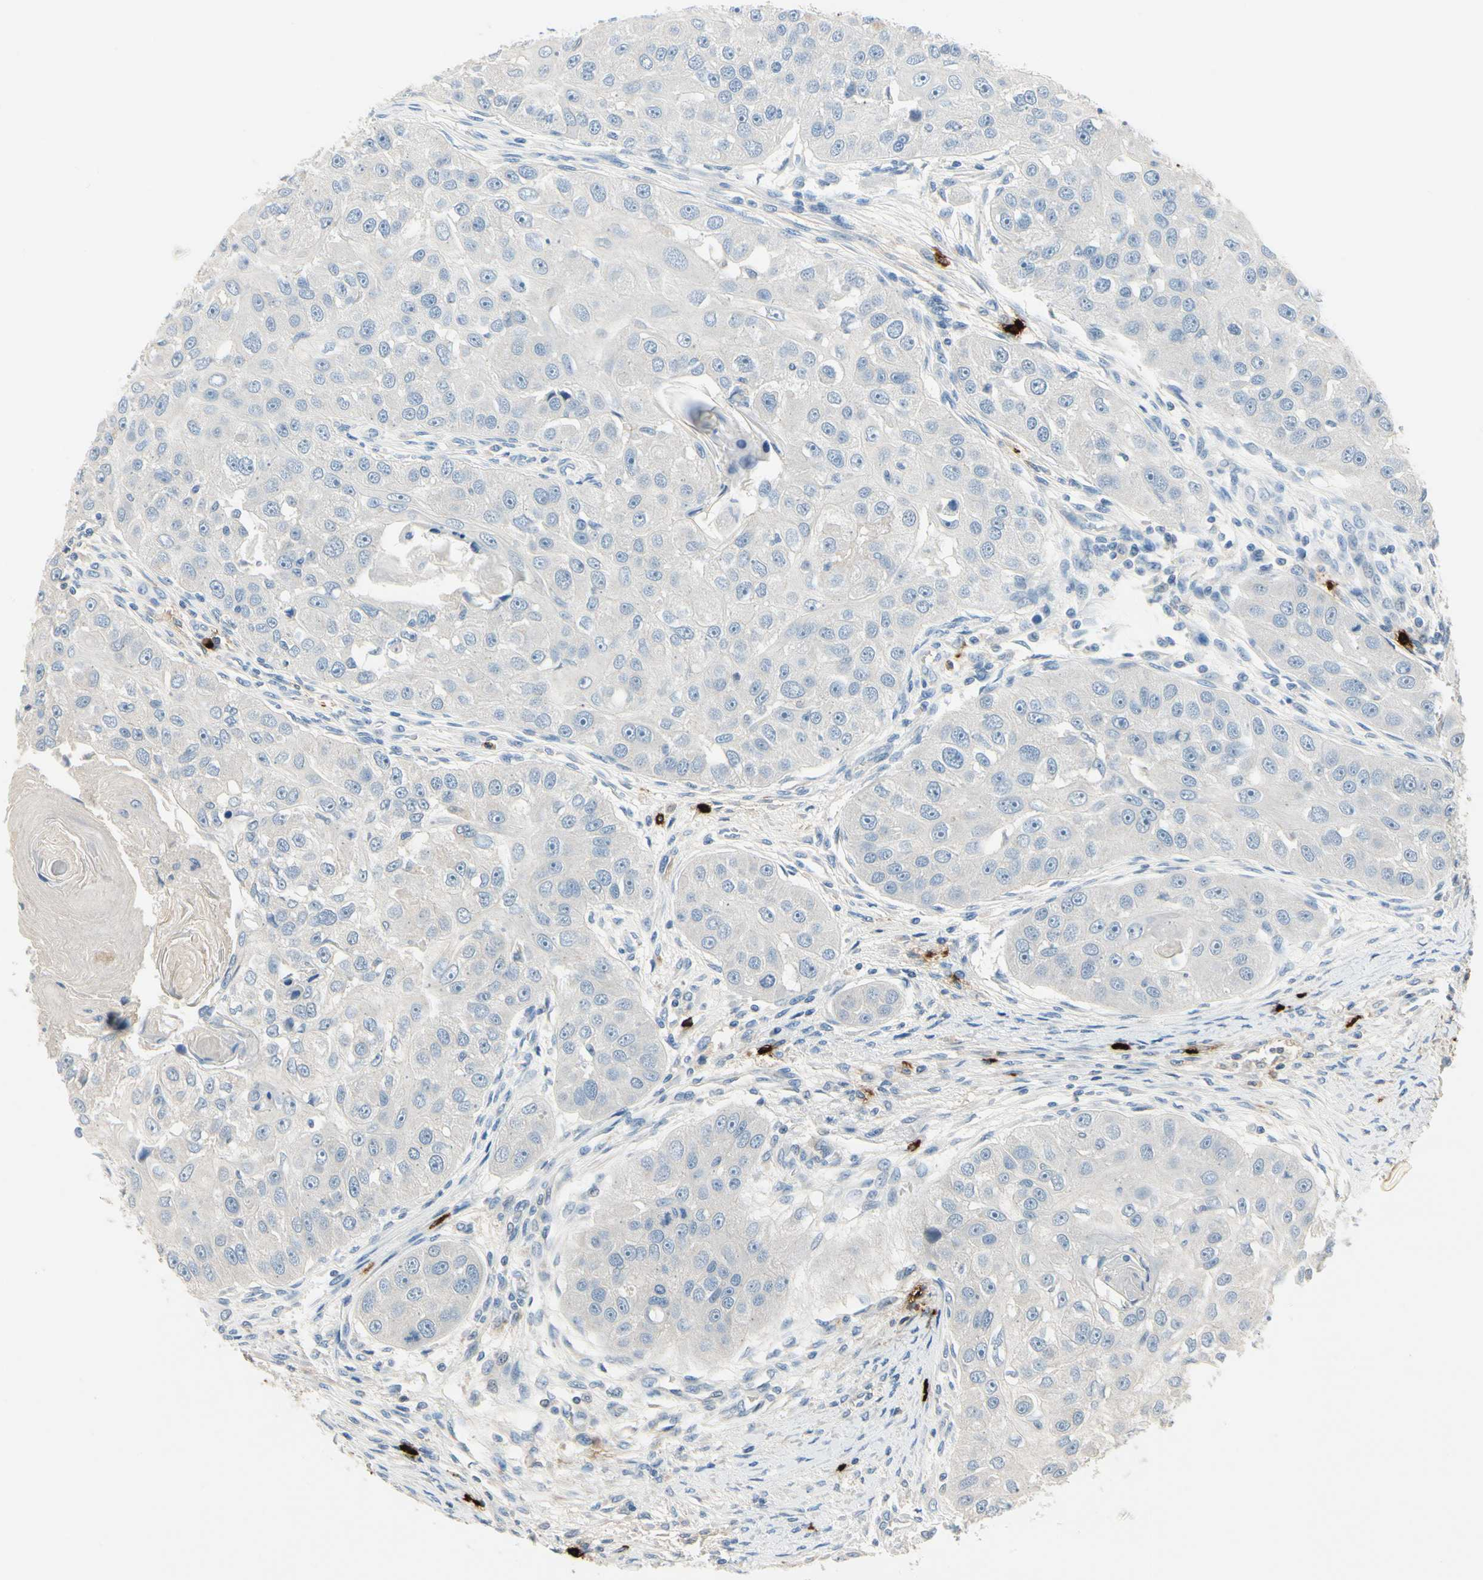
{"staining": {"intensity": "negative", "quantity": "none", "location": "none"}, "tissue": "head and neck cancer", "cell_type": "Tumor cells", "image_type": "cancer", "snomed": [{"axis": "morphology", "description": "Normal tissue, NOS"}, {"axis": "morphology", "description": "Squamous cell carcinoma, NOS"}, {"axis": "topography", "description": "Skeletal muscle"}, {"axis": "topography", "description": "Head-Neck"}], "caption": "An image of human head and neck cancer is negative for staining in tumor cells.", "gene": "CPA3", "patient": {"sex": "male", "age": 51}}